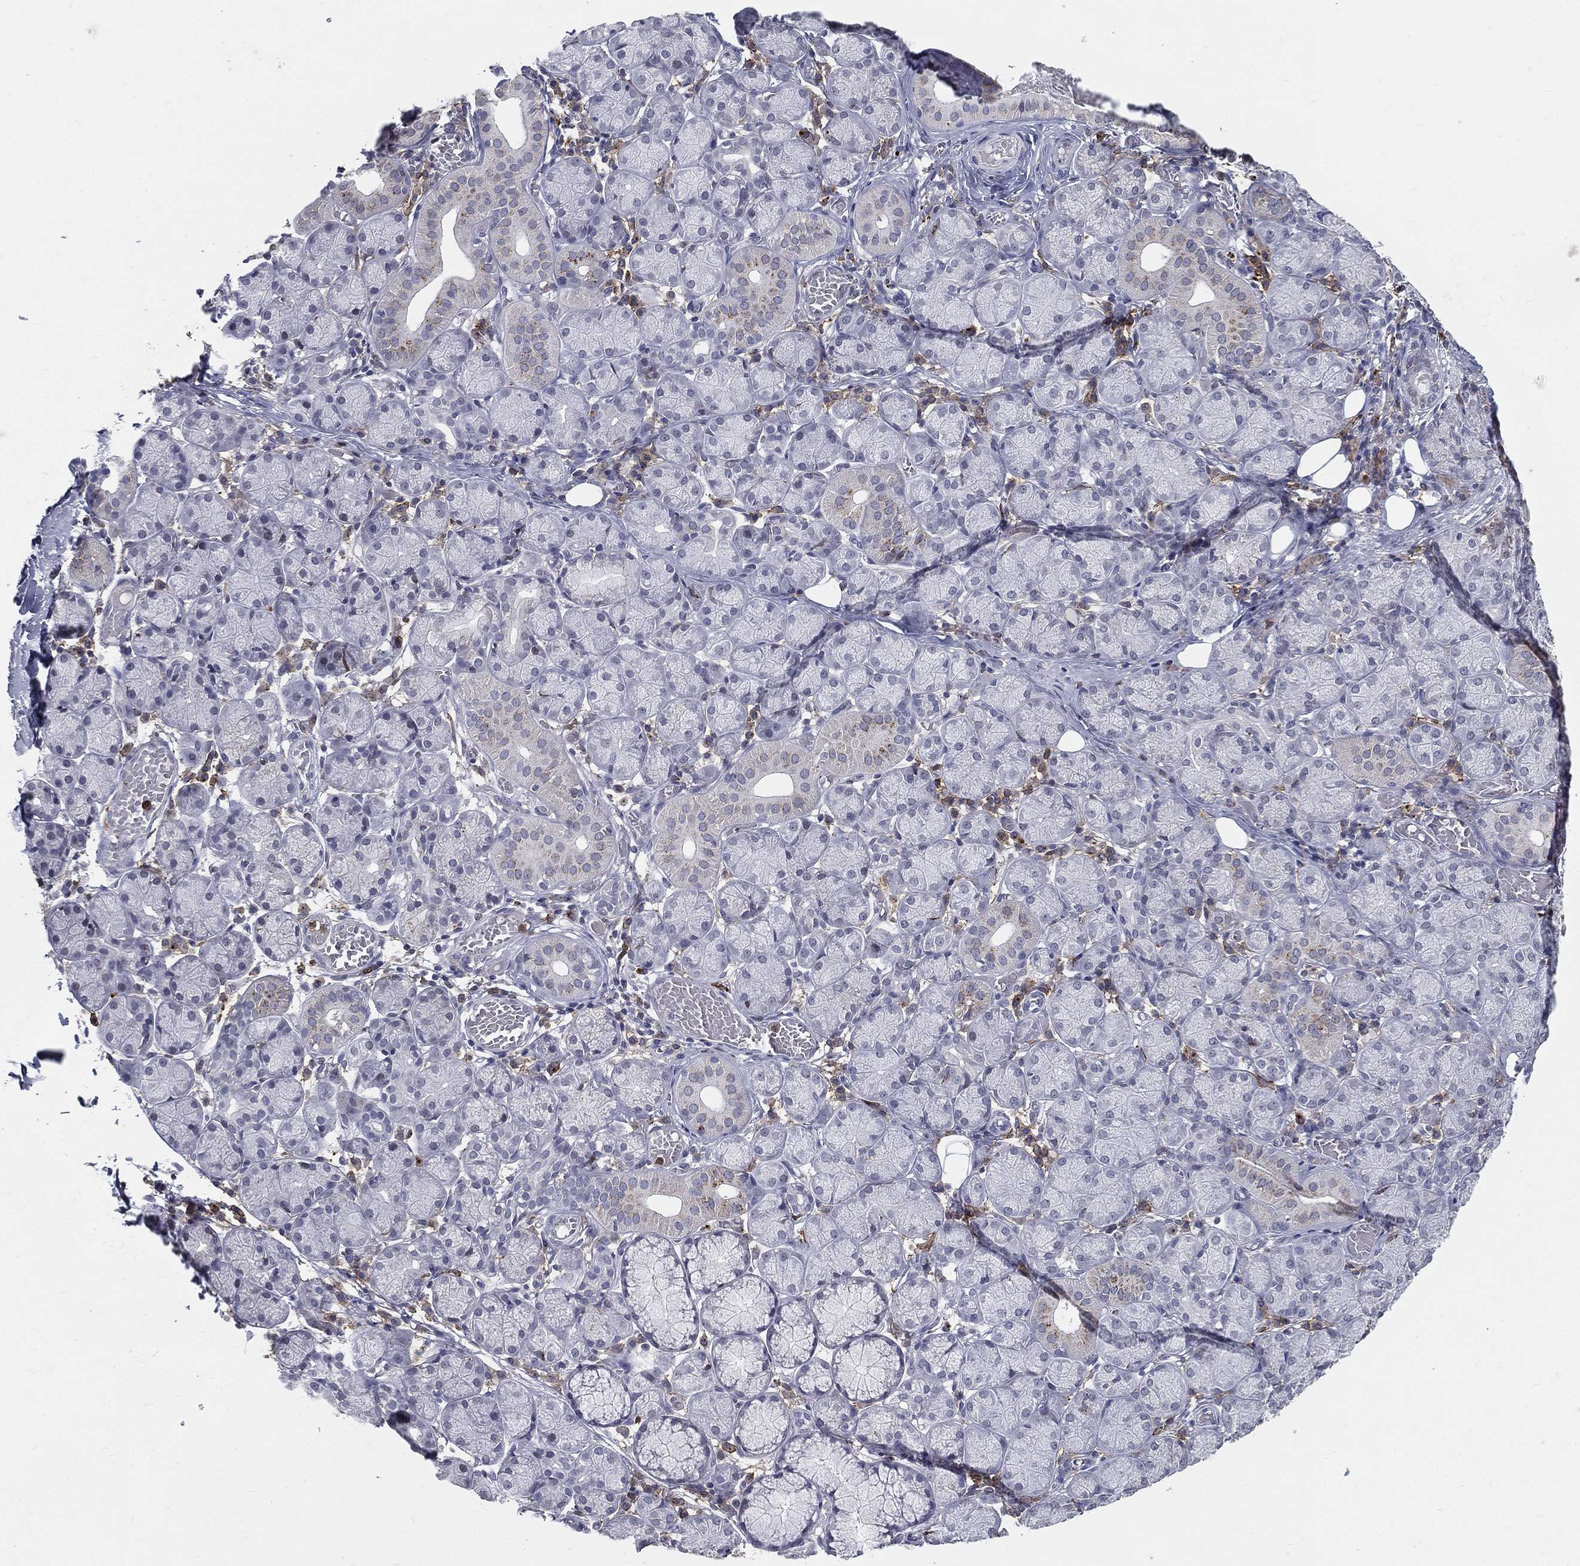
{"staining": {"intensity": "moderate", "quantity": "<25%", "location": "cytoplasmic/membranous"}, "tissue": "salivary gland", "cell_type": "Glandular cells", "image_type": "normal", "snomed": [{"axis": "morphology", "description": "Normal tissue, NOS"}, {"axis": "topography", "description": "Salivary gland"}, {"axis": "topography", "description": "Peripheral nerve tissue"}], "caption": "Immunohistochemistry (IHC) (DAB (3,3'-diaminobenzidine)) staining of benign salivary gland displays moderate cytoplasmic/membranous protein staining in approximately <25% of glandular cells.", "gene": "EVI2B", "patient": {"sex": "female", "age": 24}}